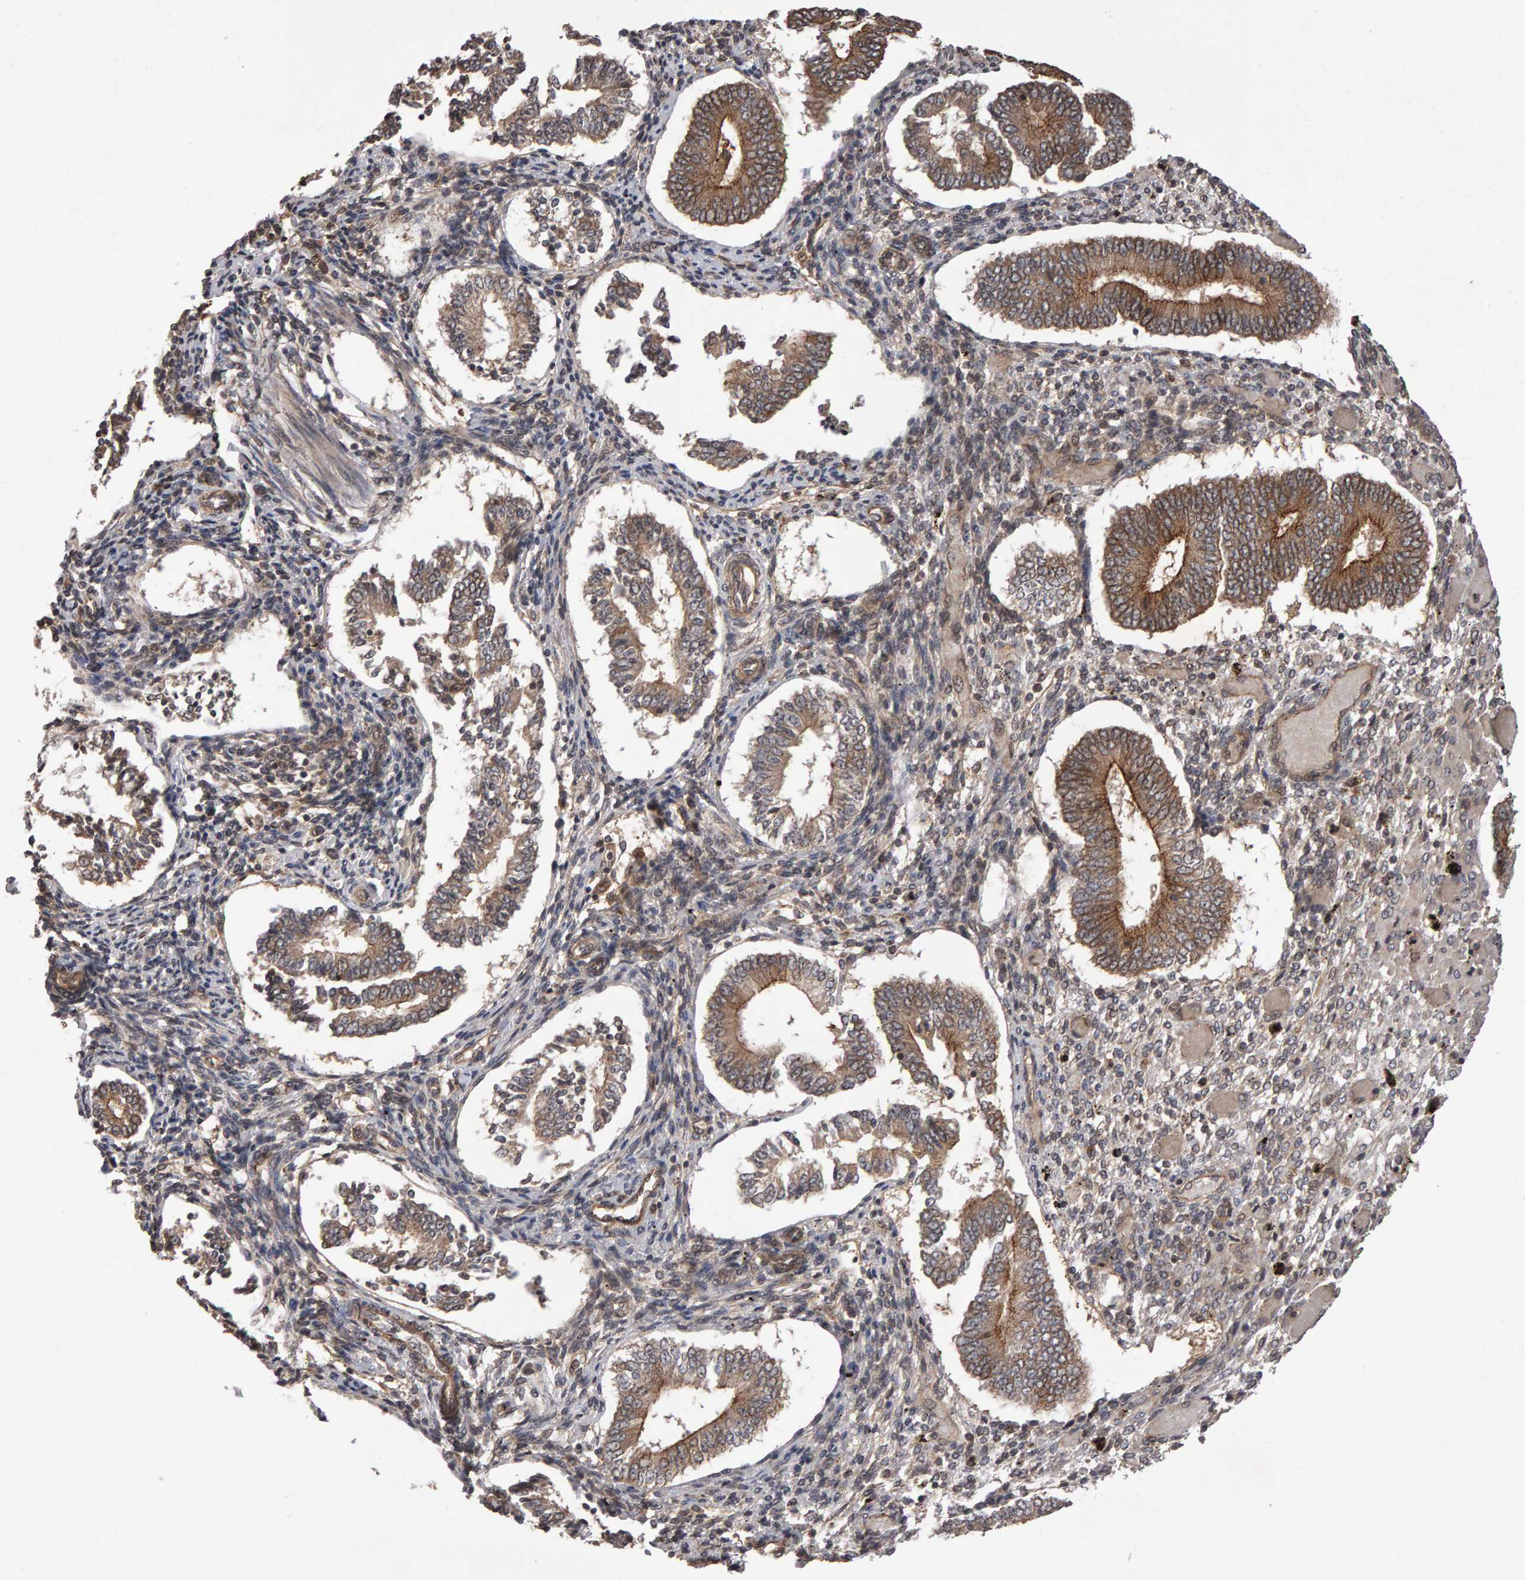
{"staining": {"intensity": "negative", "quantity": "none", "location": "none"}, "tissue": "endometrium", "cell_type": "Cells in endometrial stroma", "image_type": "normal", "snomed": [{"axis": "morphology", "description": "Normal tissue, NOS"}, {"axis": "topography", "description": "Endometrium"}], "caption": "Cells in endometrial stroma are negative for protein expression in normal human endometrium. (DAB (3,3'-diaminobenzidine) immunohistochemistry, high magnification).", "gene": "SCRIB", "patient": {"sex": "female", "age": 42}}